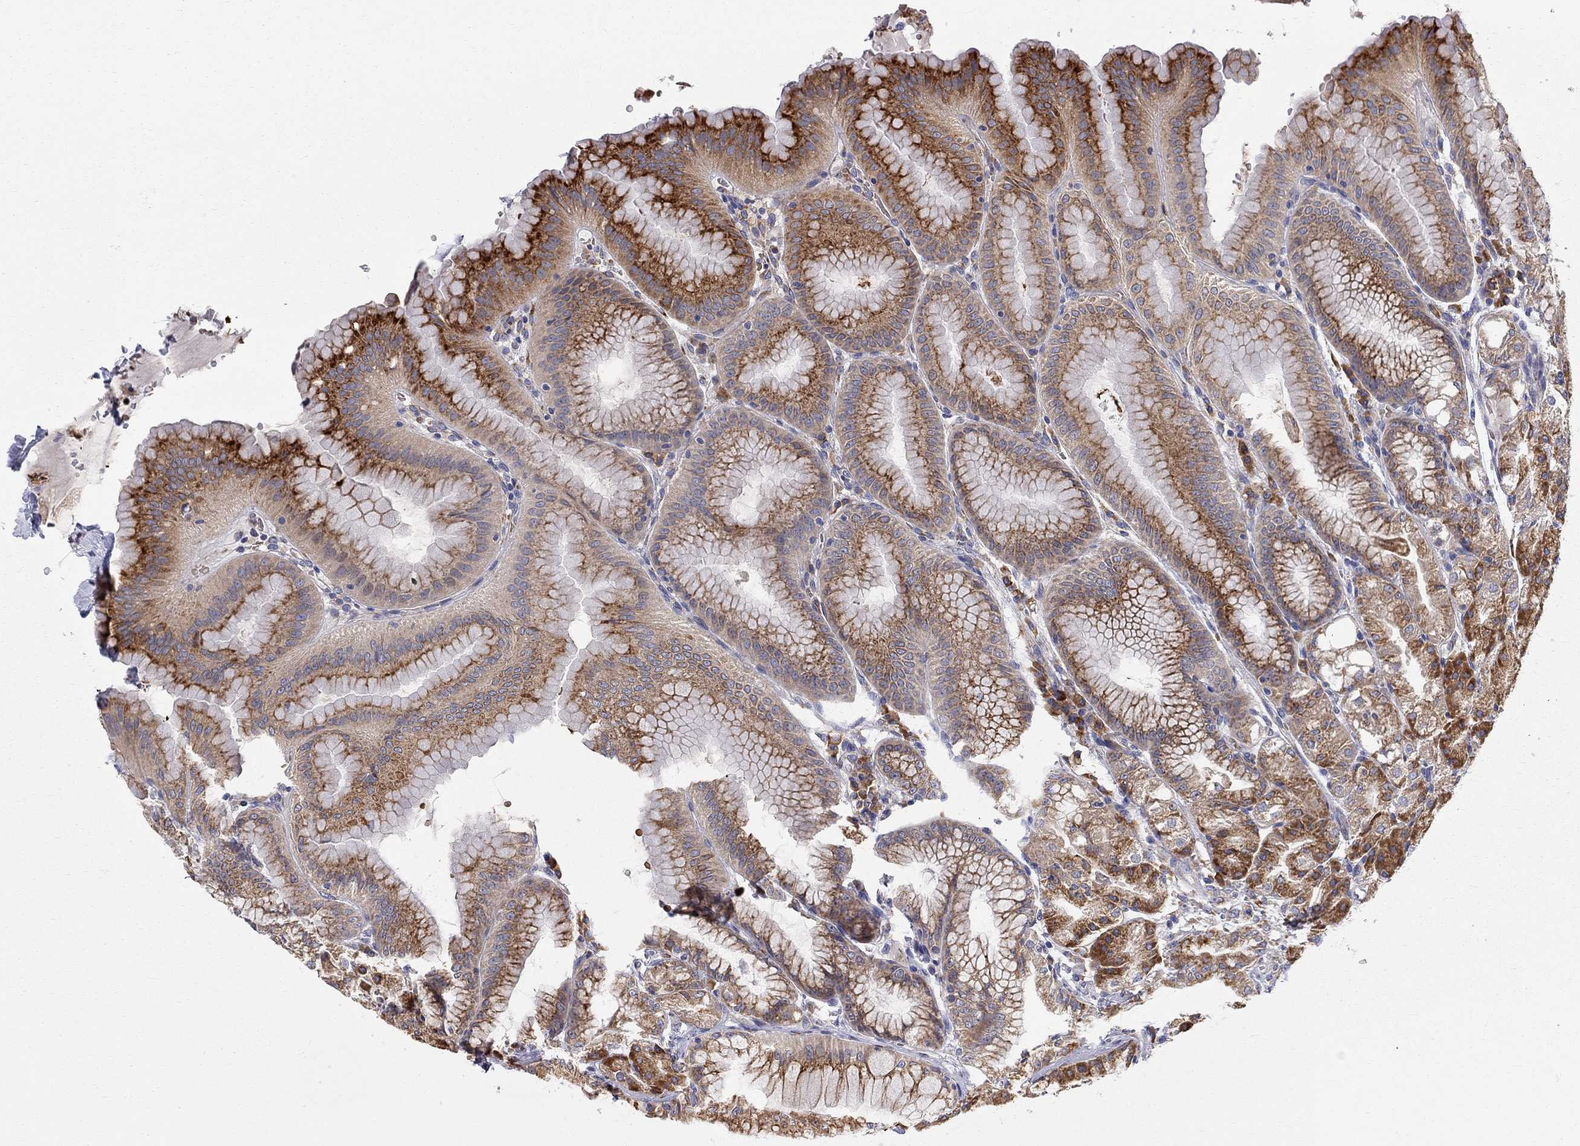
{"staining": {"intensity": "strong", "quantity": ">75%", "location": "cytoplasmic/membranous"}, "tissue": "stomach", "cell_type": "Glandular cells", "image_type": "normal", "snomed": [{"axis": "morphology", "description": "Normal tissue, NOS"}, {"axis": "topography", "description": "Stomach"}], "caption": "Unremarkable stomach reveals strong cytoplasmic/membranous expression in approximately >75% of glandular cells, visualized by immunohistochemistry. (DAB IHC with brightfield microscopy, high magnification).", "gene": "CASTOR1", "patient": {"sex": "male", "age": 71}}